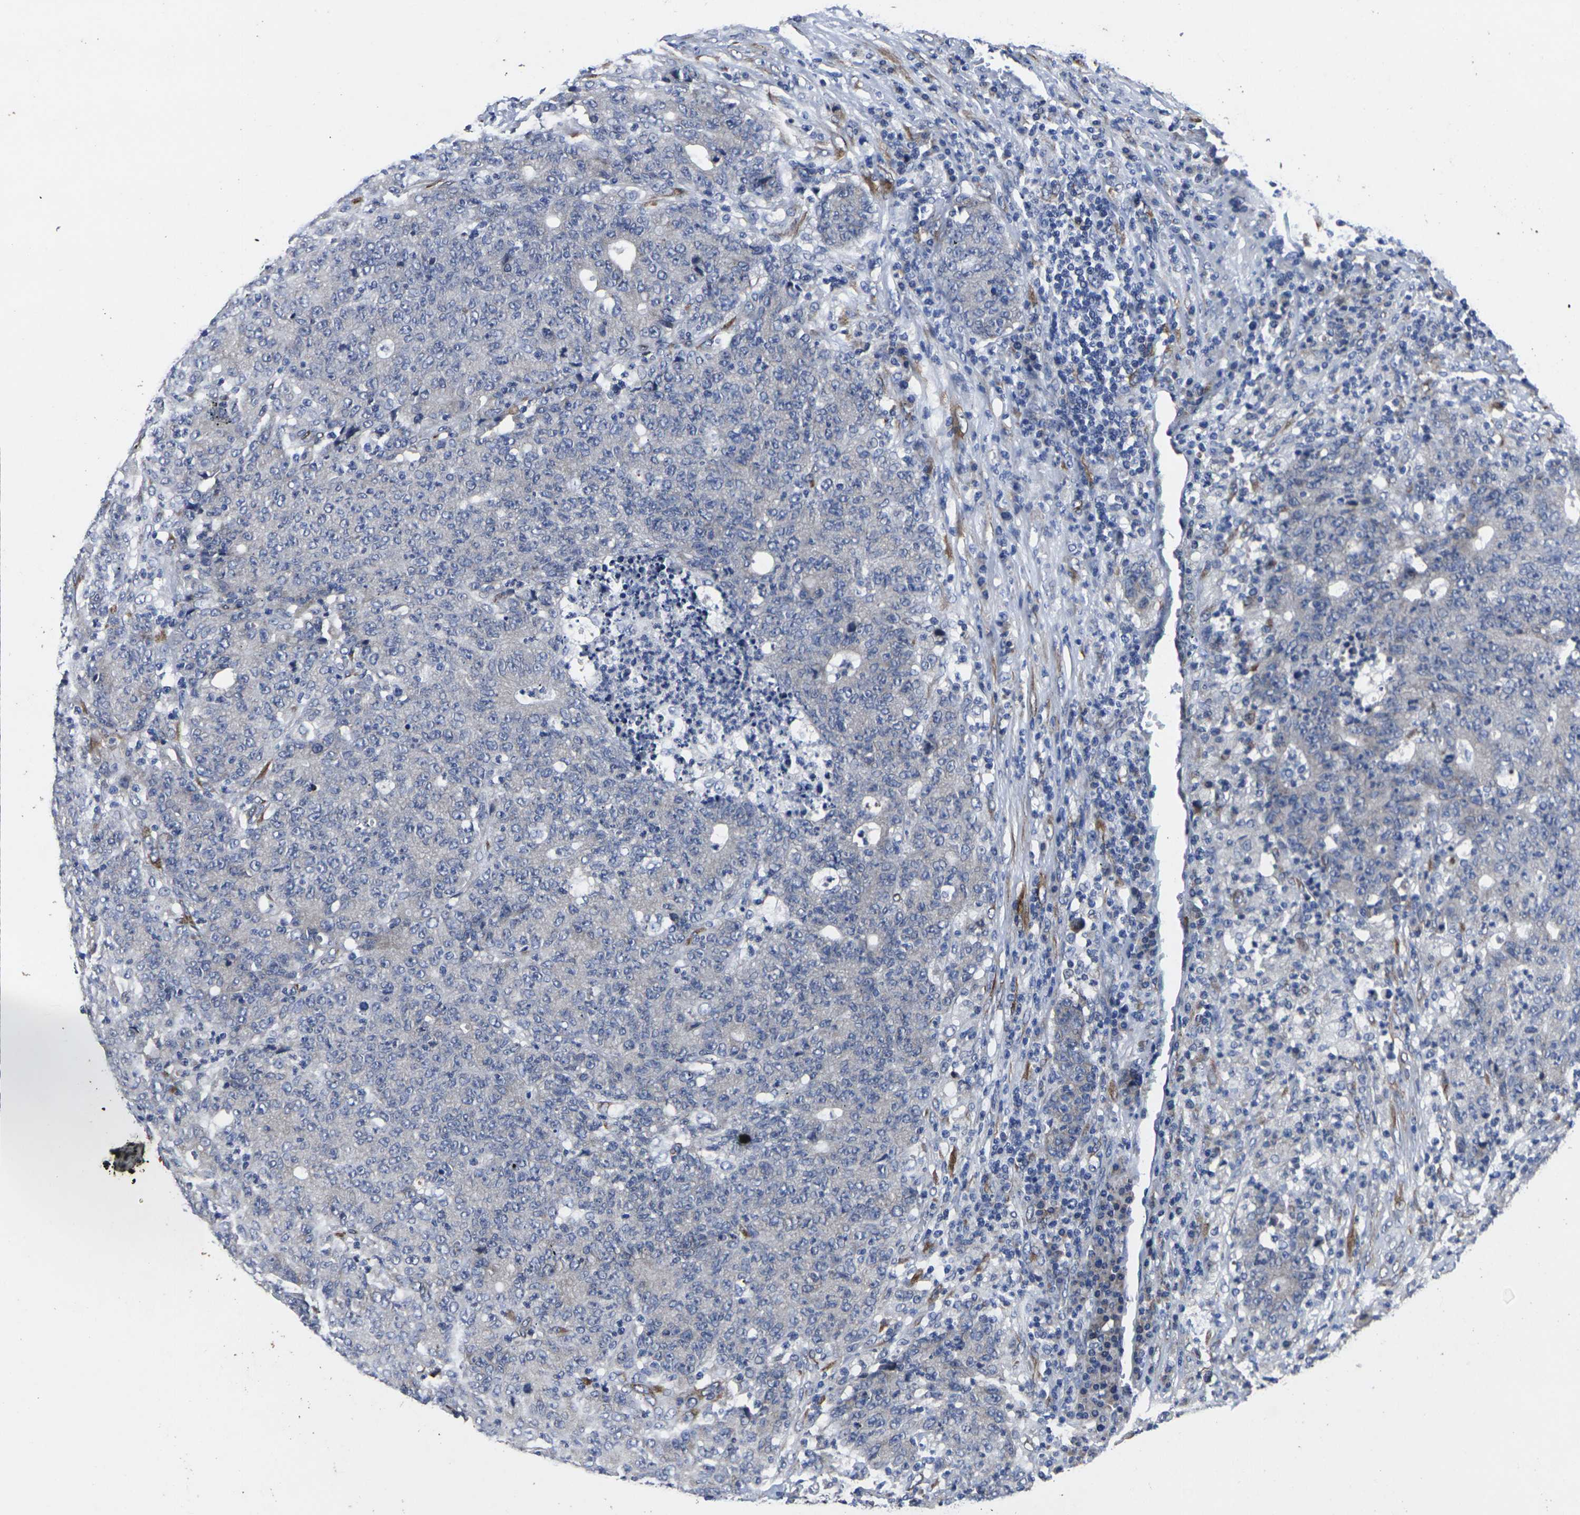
{"staining": {"intensity": "weak", "quantity": "<25%", "location": "cytoplasmic/membranous"}, "tissue": "colorectal cancer", "cell_type": "Tumor cells", "image_type": "cancer", "snomed": [{"axis": "morphology", "description": "Normal tissue, NOS"}, {"axis": "morphology", "description": "Adenocarcinoma, NOS"}, {"axis": "topography", "description": "Colon"}], "caption": "This micrograph is of adenocarcinoma (colorectal) stained with immunohistochemistry to label a protein in brown with the nuclei are counter-stained blue. There is no expression in tumor cells. (Immunohistochemistry, brightfield microscopy, high magnification).", "gene": "CYP2C8", "patient": {"sex": "female", "age": 75}}